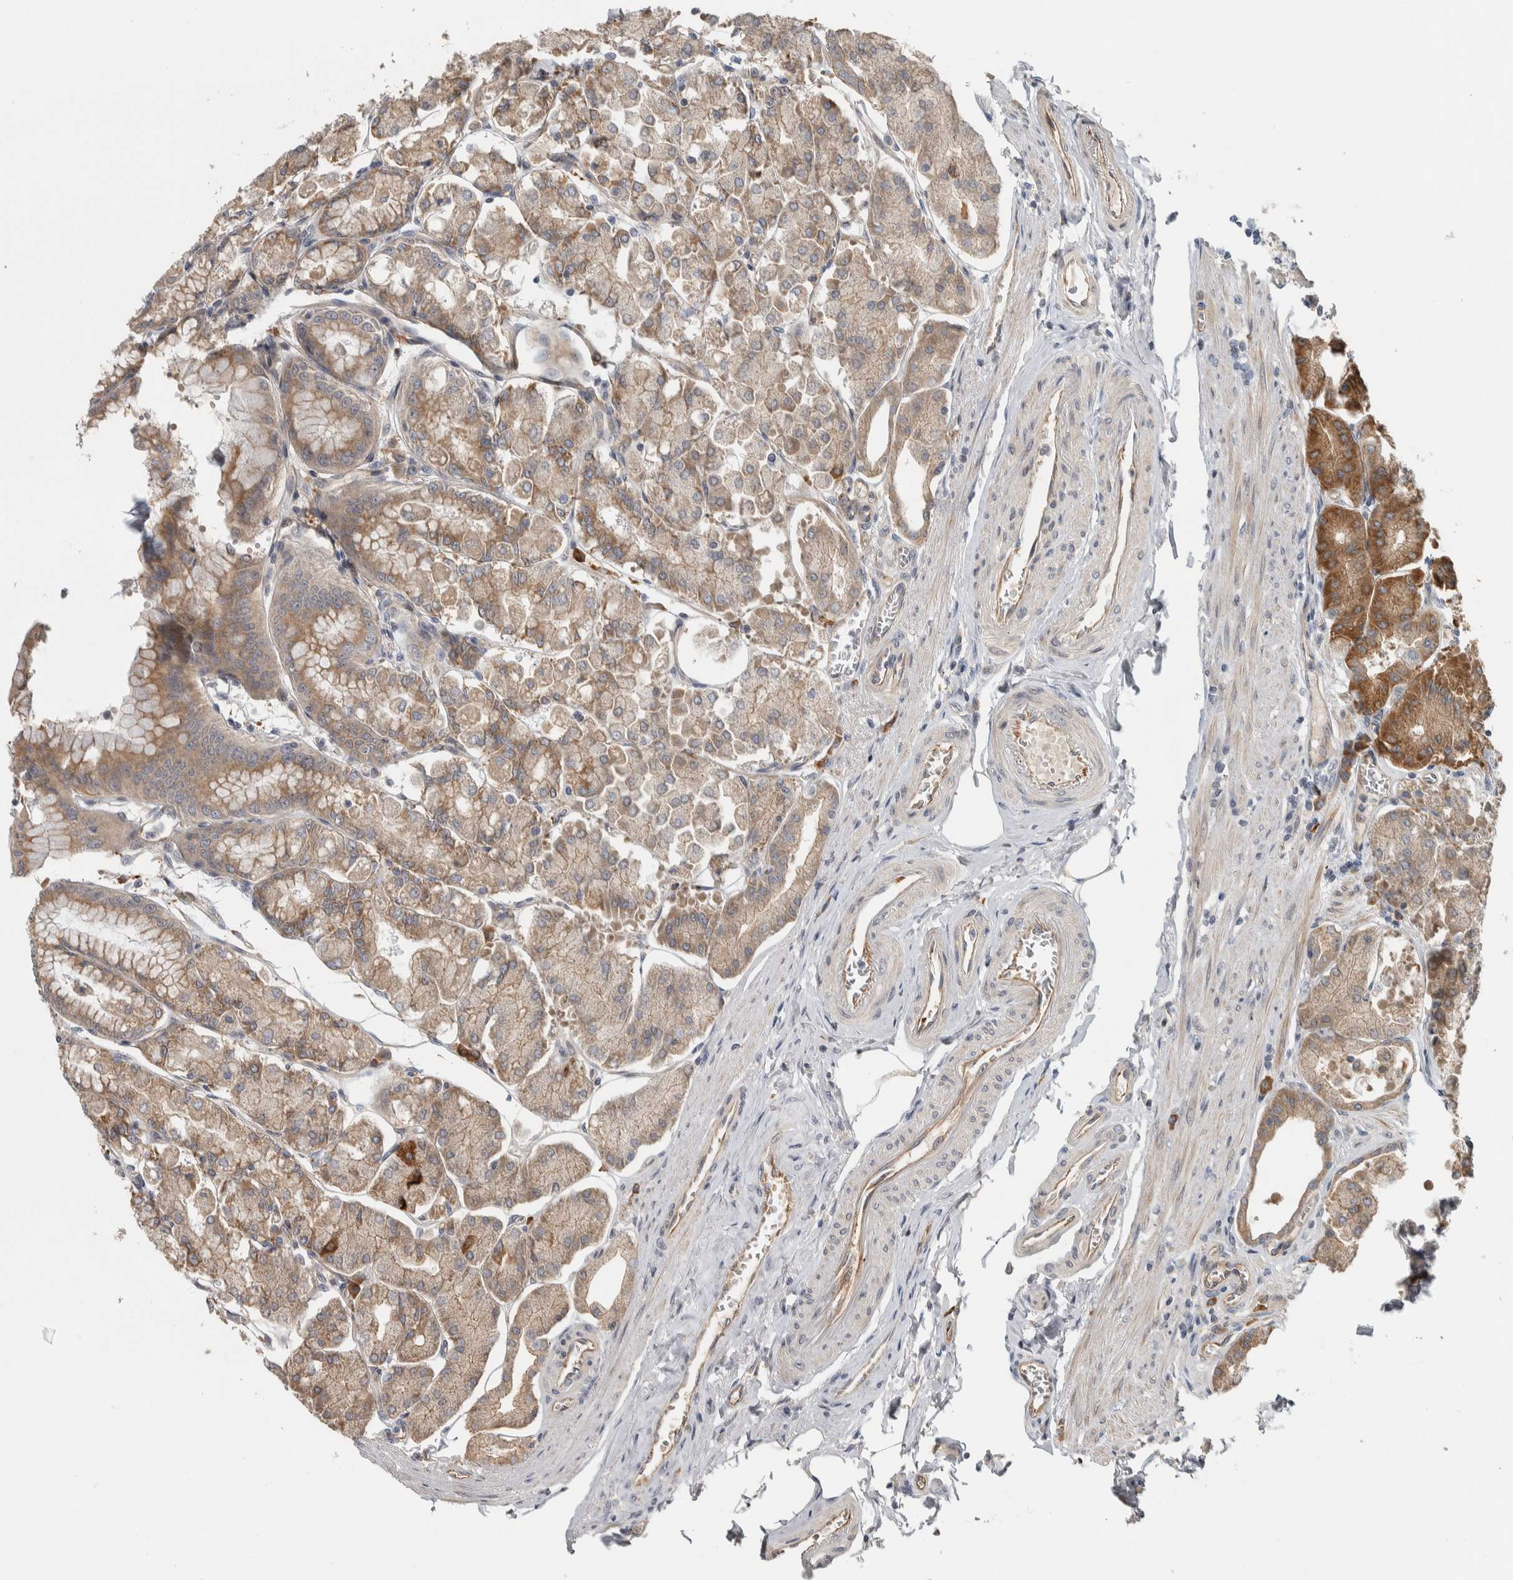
{"staining": {"intensity": "moderate", "quantity": ">75%", "location": "cytoplasmic/membranous"}, "tissue": "stomach", "cell_type": "Glandular cells", "image_type": "normal", "snomed": [{"axis": "morphology", "description": "Normal tissue, NOS"}, {"axis": "topography", "description": "Stomach, lower"}], "caption": "DAB (3,3'-diaminobenzidine) immunohistochemical staining of unremarkable human stomach demonstrates moderate cytoplasmic/membranous protein positivity in about >75% of glandular cells.", "gene": "TBC1D31", "patient": {"sex": "male", "age": 71}}